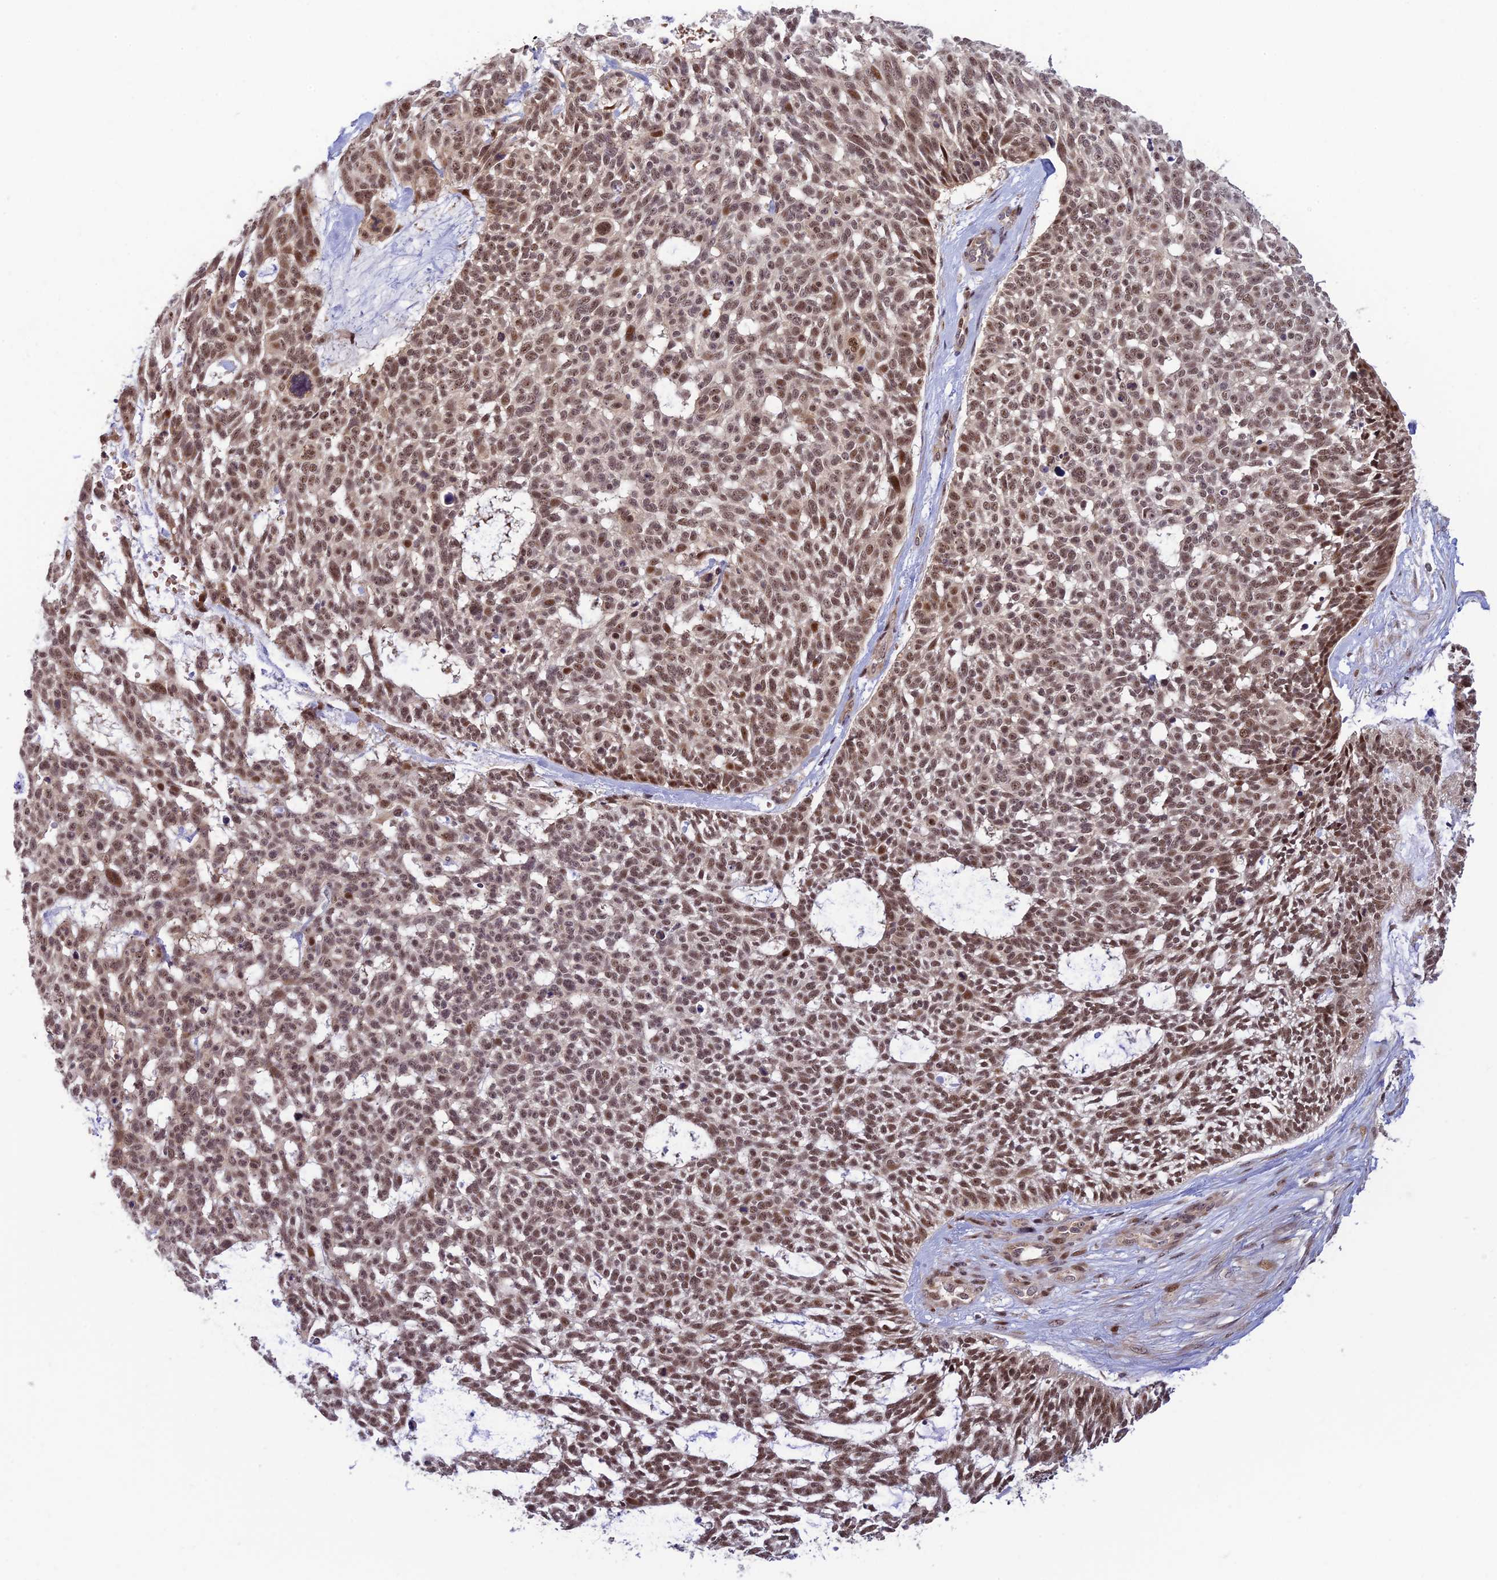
{"staining": {"intensity": "moderate", "quantity": ">75%", "location": "nuclear"}, "tissue": "skin cancer", "cell_type": "Tumor cells", "image_type": "cancer", "snomed": [{"axis": "morphology", "description": "Basal cell carcinoma"}, {"axis": "topography", "description": "Skin"}], "caption": "A micrograph showing moderate nuclear positivity in about >75% of tumor cells in basal cell carcinoma (skin), as visualized by brown immunohistochemical staining.", "gene": "ASPDH", "patient": {"sex": "male", "age": 88}}